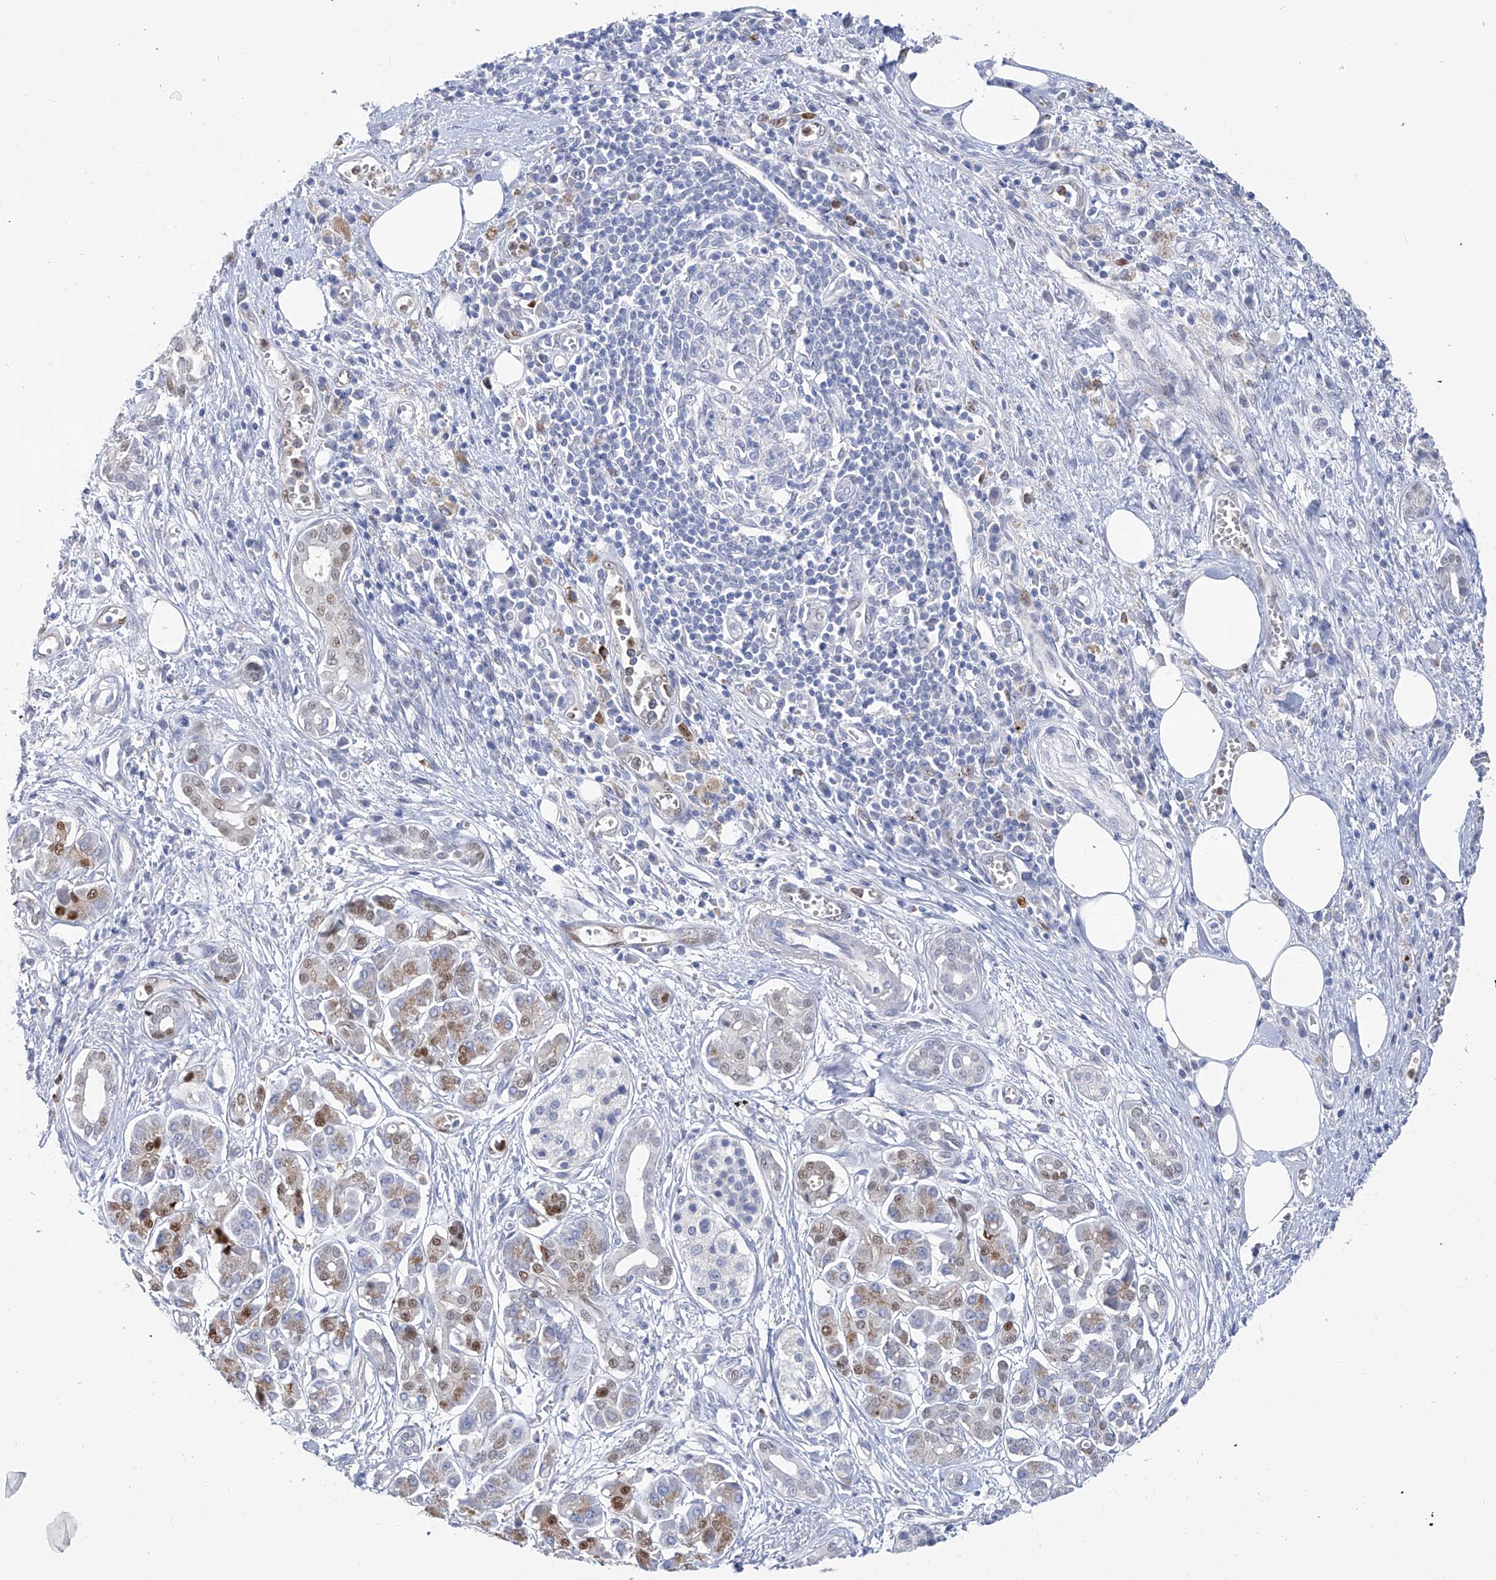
{"staining": {"intensity": "moderate", "quantity": "25%-75%", "location": "nuclear"}, "tissue": "pancreatic cancer", "cell_type": "Tumor cells", "image_type": "cancer", "snomed": [{"axis": "morphology", "description": "Adenocarcinoma, NOS"}, {"axis": "topography", "description": "Pancreas"}], "caption": "A medium amount of moderate nuclear expression is appreciated in approximately 25%-75% of tumor cells in pancreatic cancer (adenocarcinoma) tissue.", "gene": "PHF20", "patient": {"sex": "male", "age": 78}}